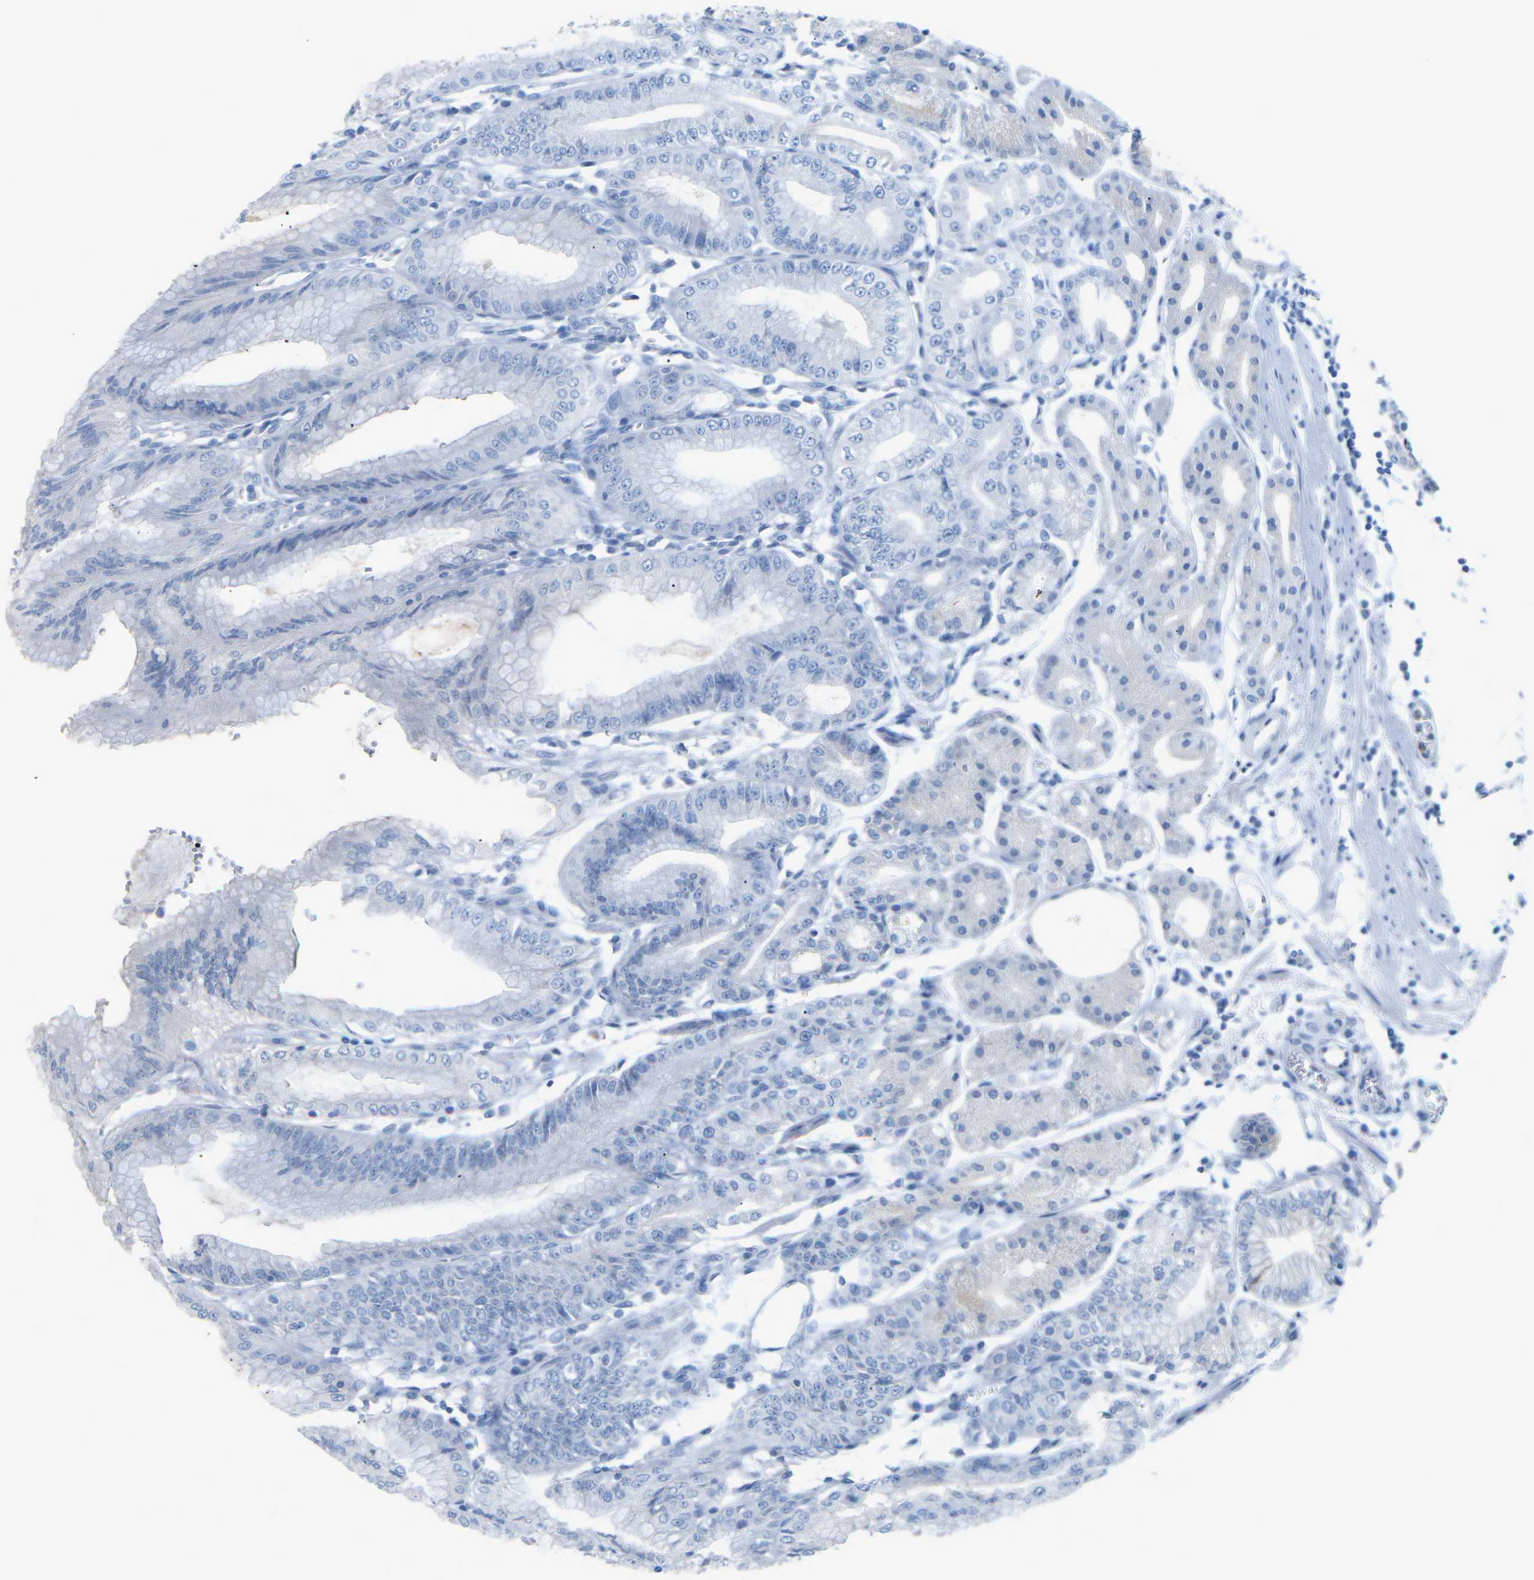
{"staining": {"intensity": "negative", "quantity": "none", "location": "none"}, "tissue": "stomach", "cell_type": "Glandular cells", "image_type": "normal", "snomed": [{"axis": "morphology", "description": "Normal tissue, NOS"}, {"axis": "topography", "description": "Stomach, lower"}], "caption": "A high-resolution image shows immunohistochemistry staining of benign stomach, which shows no significant positivity in glandular cells. (DAB (3,3'-diaminobenzidine) immunohistochemistry (IHC), high magnification).", "gene": "HBG2", "patient": {"sex": "male", "age": 71}}